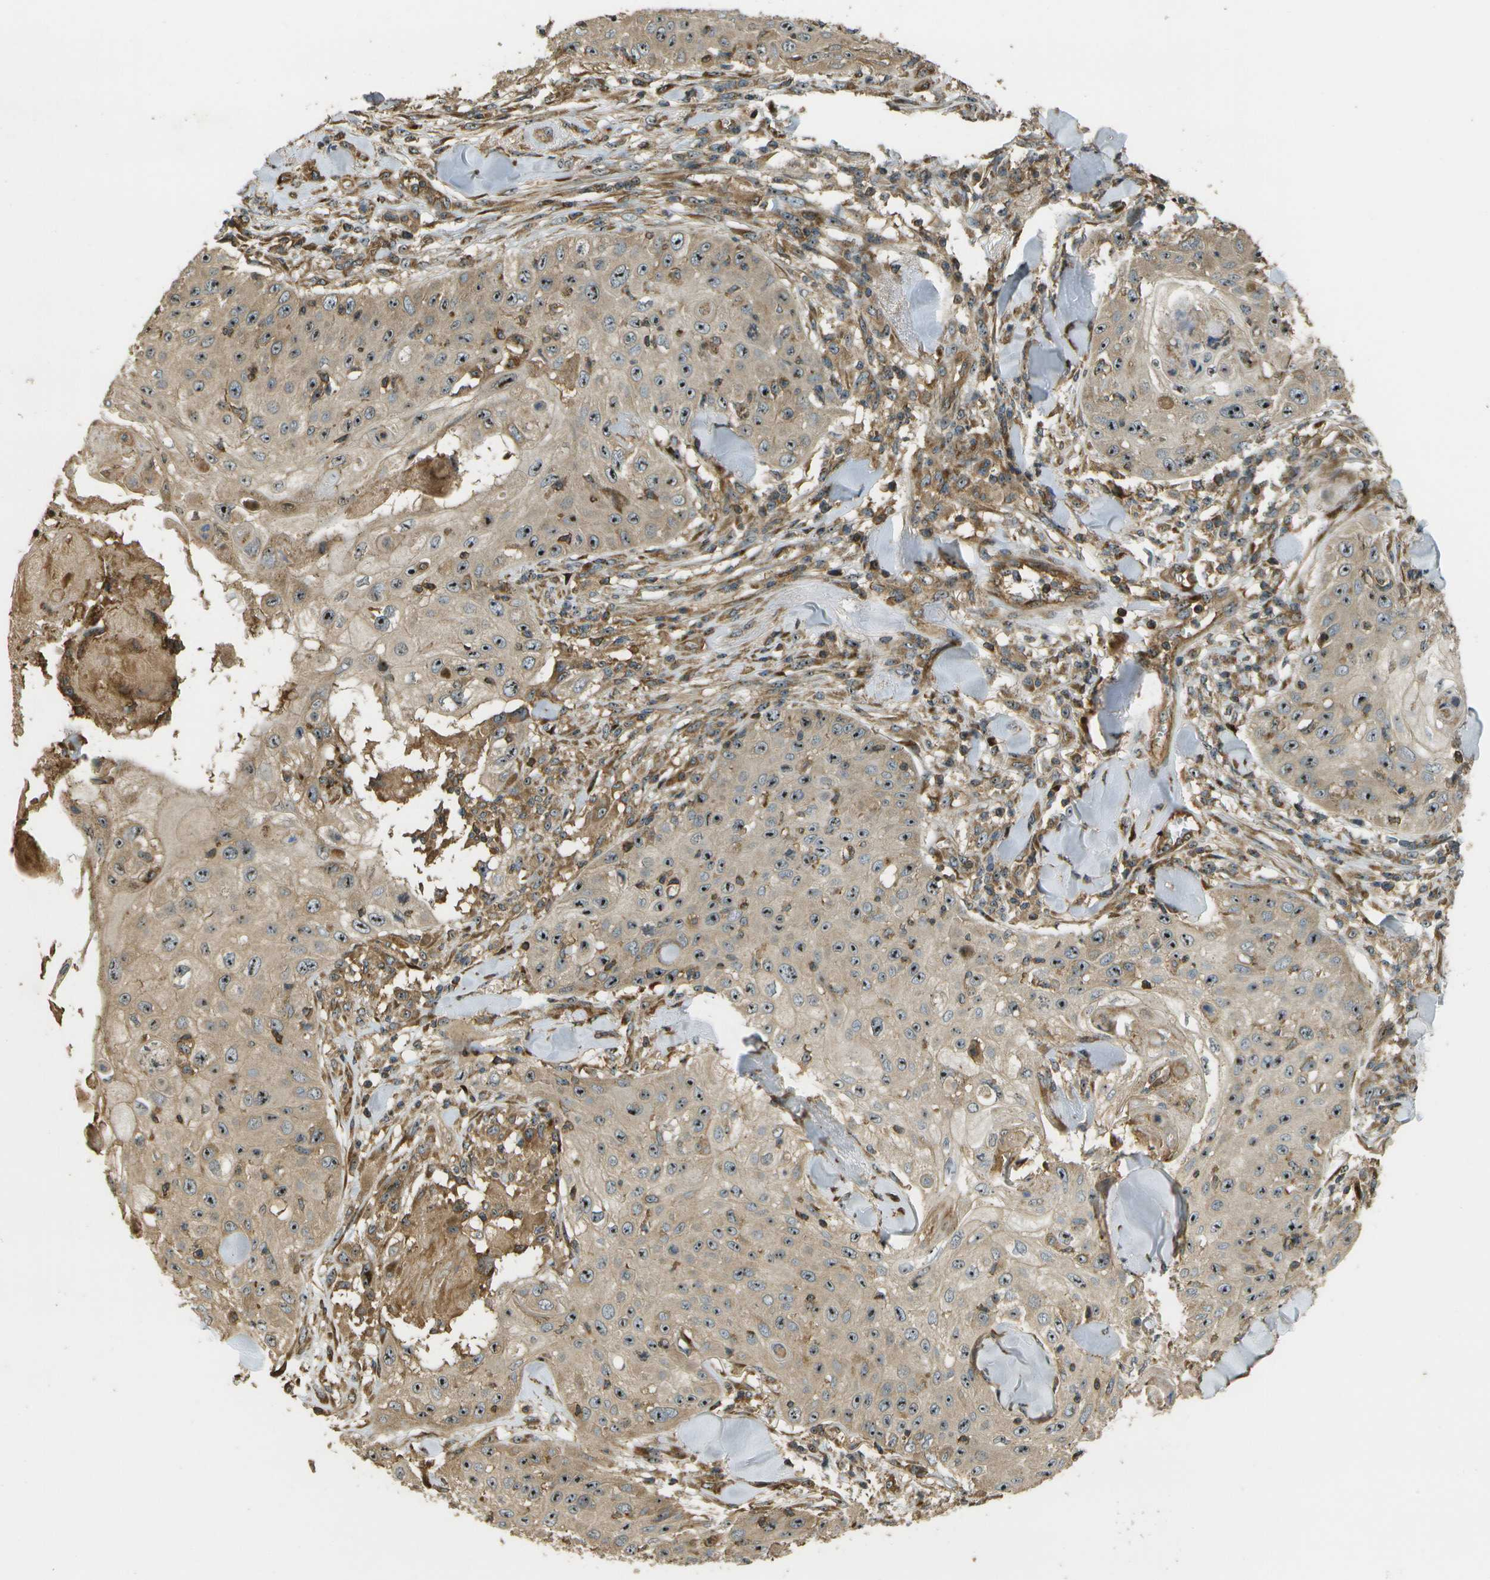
{"staining": {"intensity": "moderate", "quantity": ">75%", "location": "cytoplasmic/membranous,nuclear"}, "tissue": "skin cancer", "cell_type": "Tumor cells", "image_type": "cancer", "snomed": [{"axis": "morphology", "description": "Squamous cell carcinoma, NOS"}, {"axis": "topography", "description": "Skin"}], "caption": "Skin cancer stained with a protein marker reveals moderate staining in tumor cells.", "gene": "LRP12", "patient": {"sex": "male", "age": 86}}